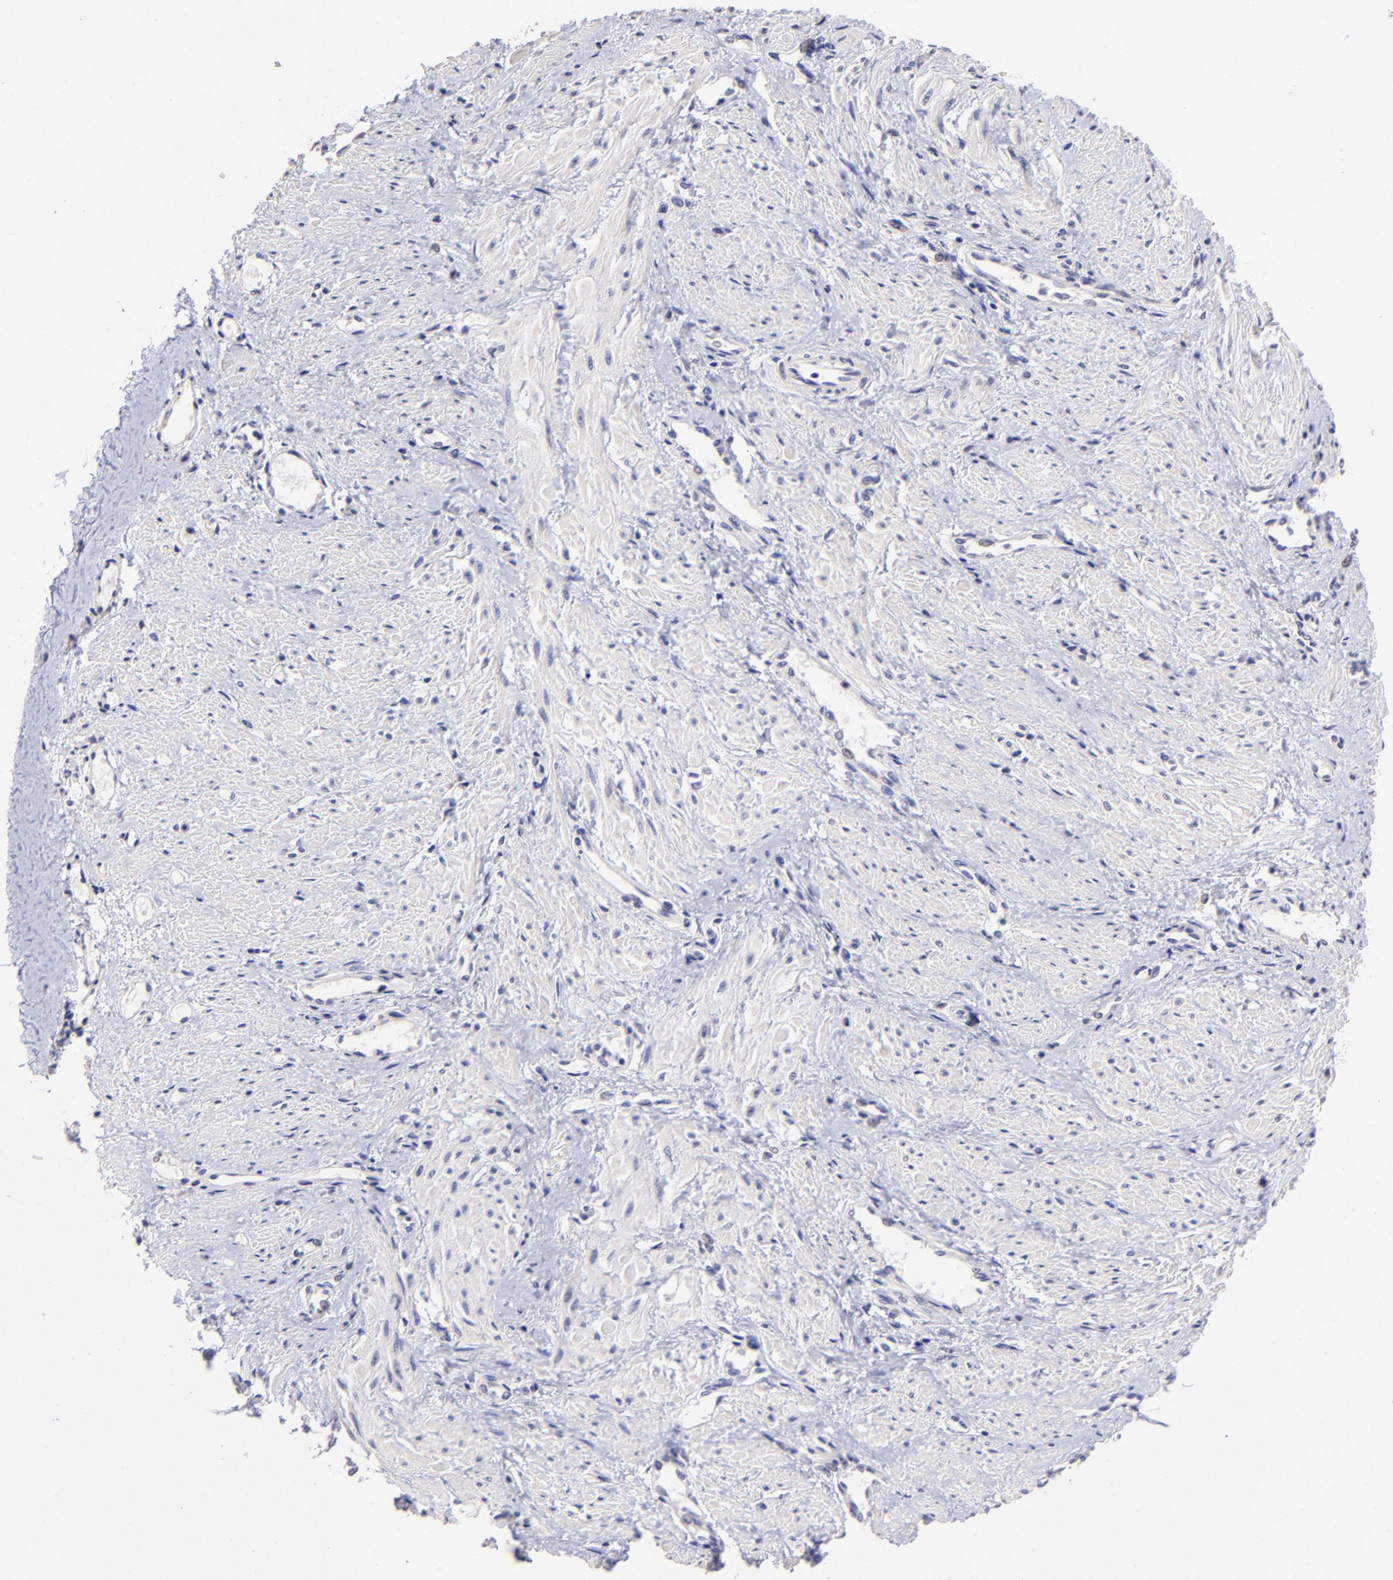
{"staining": {"intensity": "negative", "quantity": "none", "location": "none"}, "tissue": "smooth muscle", "cell_type": "Smooth muscle cells", "image_type": "normal", "snomed": [{"axis": "morphology", "description": "Normal tissue, NOS"}, {"axis": "topography", "description": "Smooth muscle"}, {"axis": "topography", "description": "Uterus"}], "caption": "The immunohistochemistry (IHC) photomicrograph has no significant staining in smooth muscle cells of smooth muscle. Nuclei are stained in blue.", "gene": "DNMT1", "patient": {"sex": "female", "age": 39}}